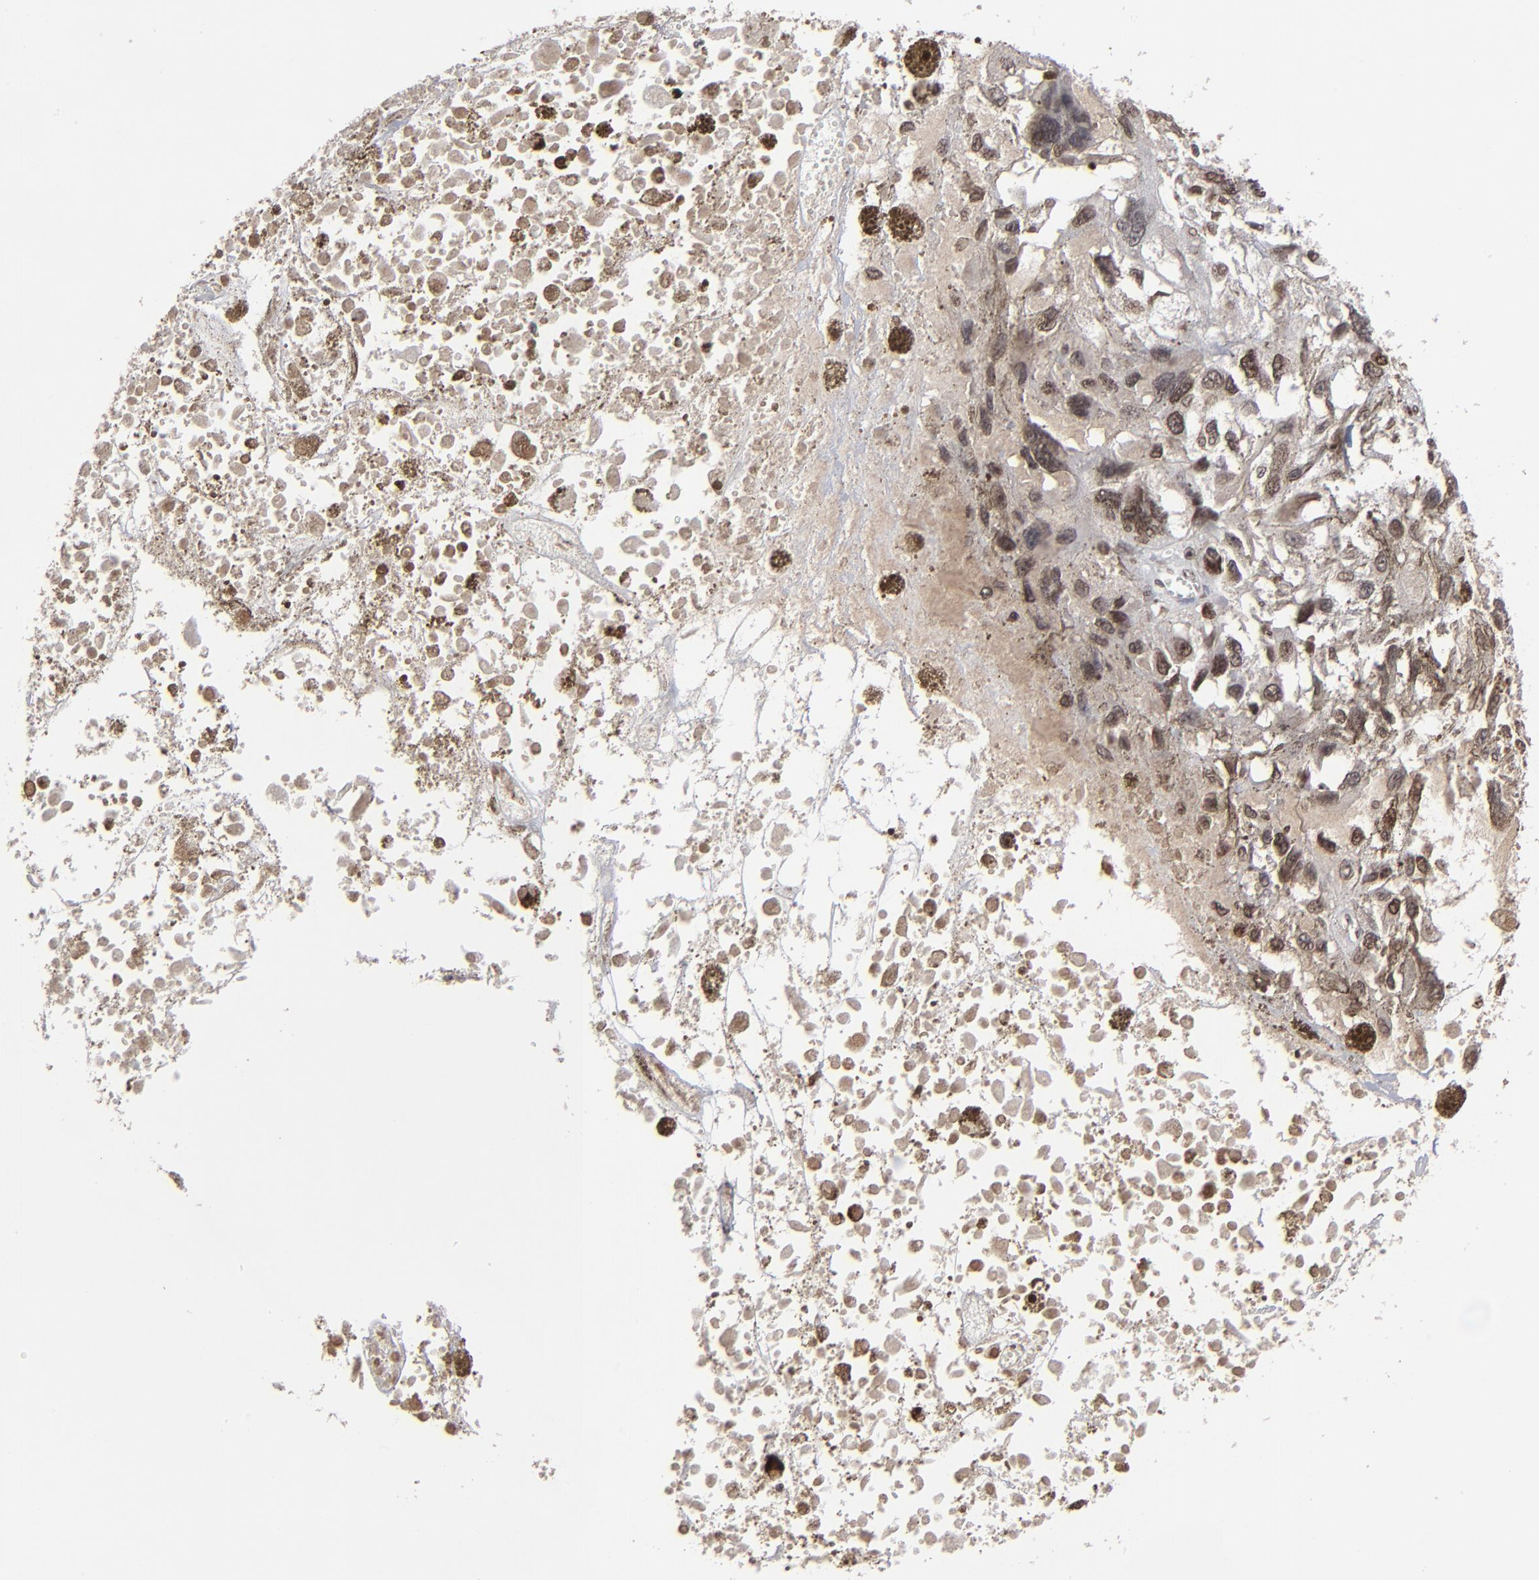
{"staining": {"intensity": "moderate", "quantity": ">75%", "location": "nuclear"}, "tissue": "melanoma", "cell_type": "Tumor cells", "image_type": "cancer", "snomed": [{"axis": "morphology", "description": "Malignant melanoma, Metastatic site"}, {"axis": "topography", "description": "Lymph node"}], "caption": "Melanoma tissue shows moderate nuclear staining in about >75% of tumor cells, visualized by immunohistochemistry. (IHC, brightfield microscopy, high magnification).", "gene": "BAZ1A", "patient": {"sex": "male", "age": 59}}